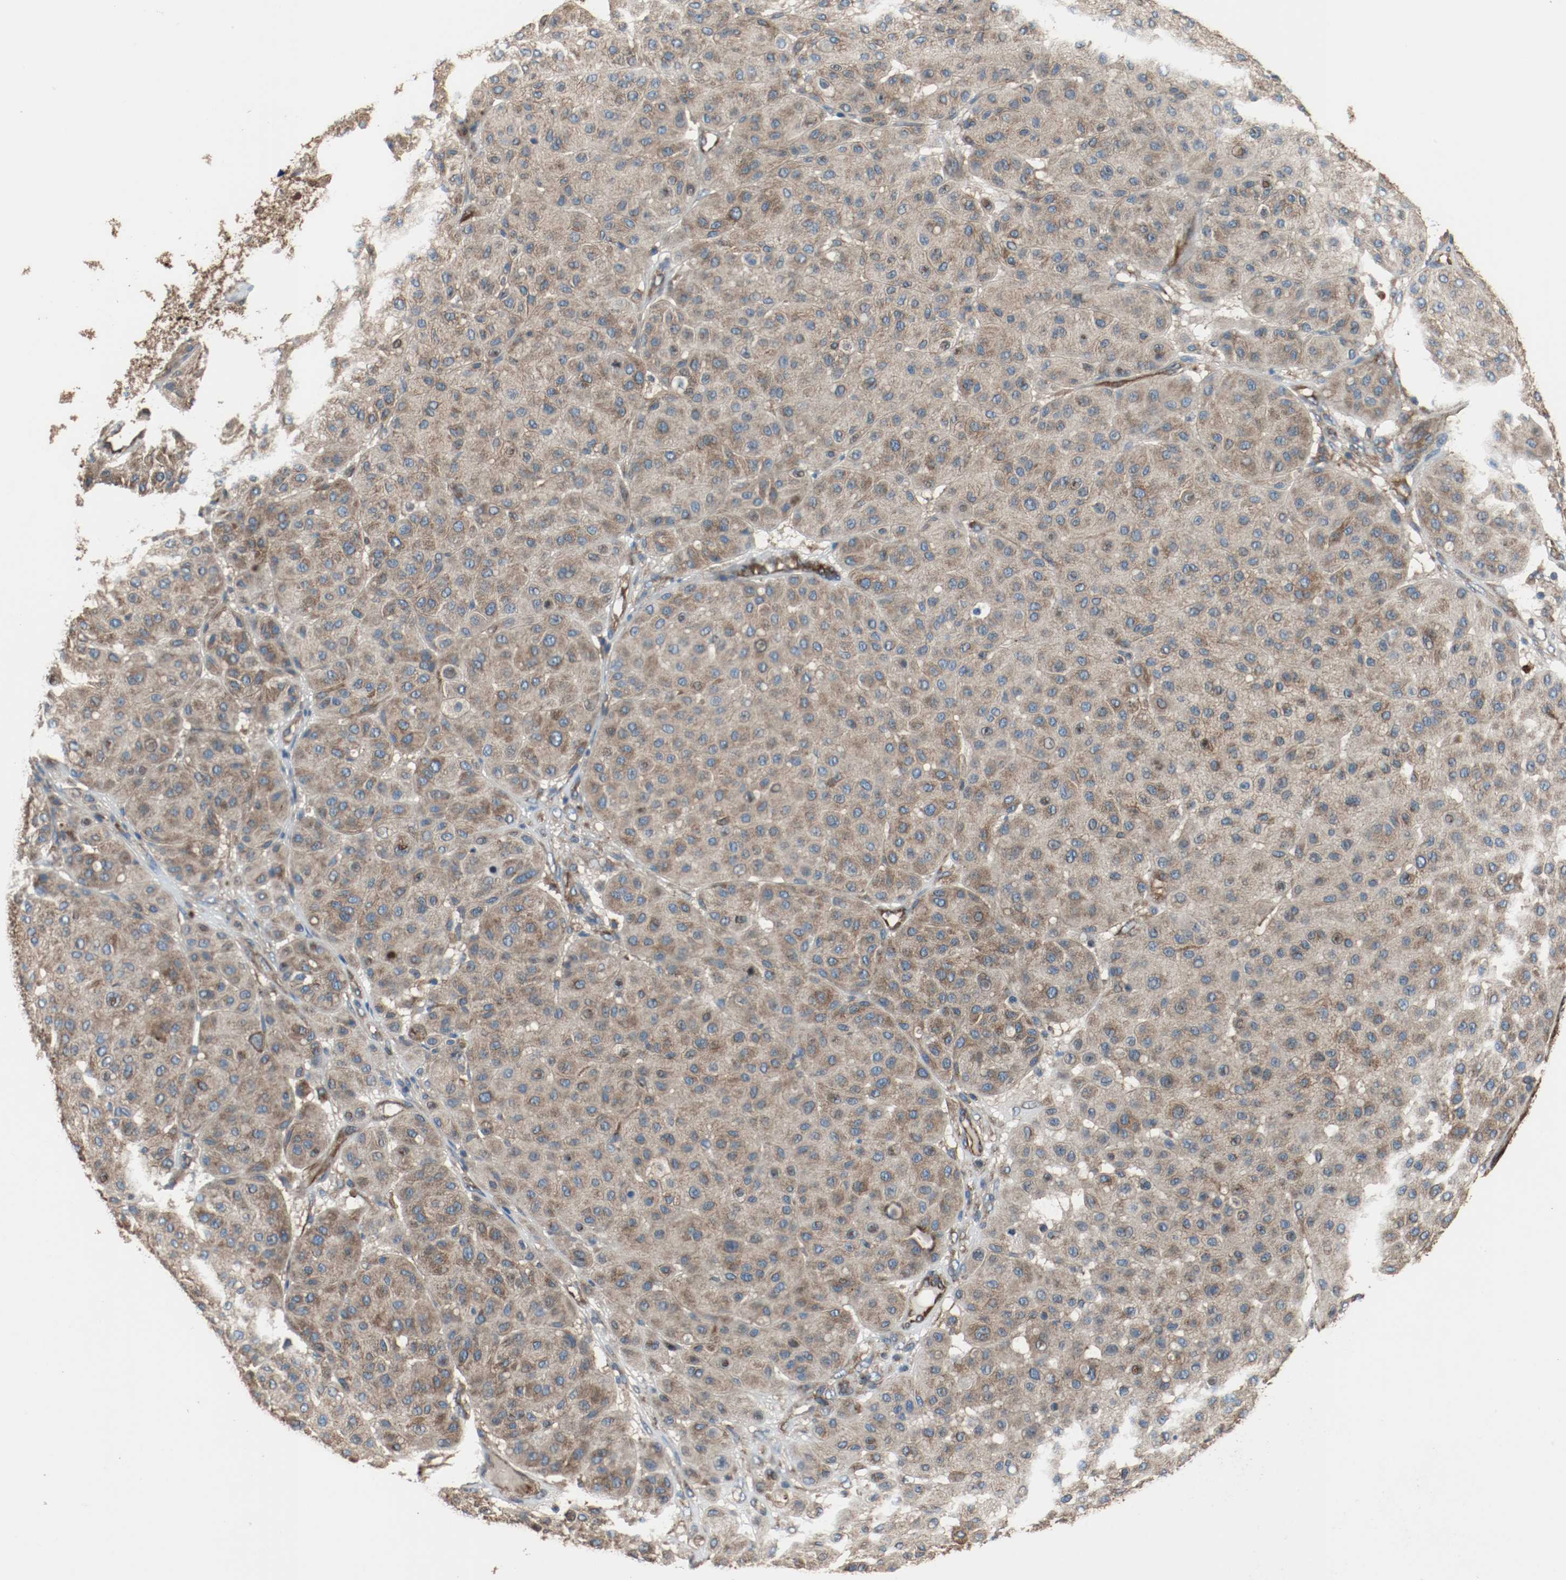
{"staining": {"intensity": "weak", "quantity": ">75%", "location": "cytoplasmic/membranous"}, "tissue": "melanoma", "cell_type": "Tumor cells", "image_type": "cancer", "snomed": [{"axis": "morphology", "description": "Normal tissue, NOS"}, {"axis": "morphology", "description": "Malignant melanoma, Metastatic site"}, {"axis": "topography", "description": "Skin"}], "caption": "The histopathology image exhibits staining of malignant melanoma (metastatic site), revealing weak cytoplasmic/membranous protein staining (brown color) within tumor cells. (DAB (3,3'-diaminobenzidine) IHC, brown staining for protein, blue staining for nuclei).", "gene": "TUBA3D", "patient": {"sex": "male", "age": 41}}